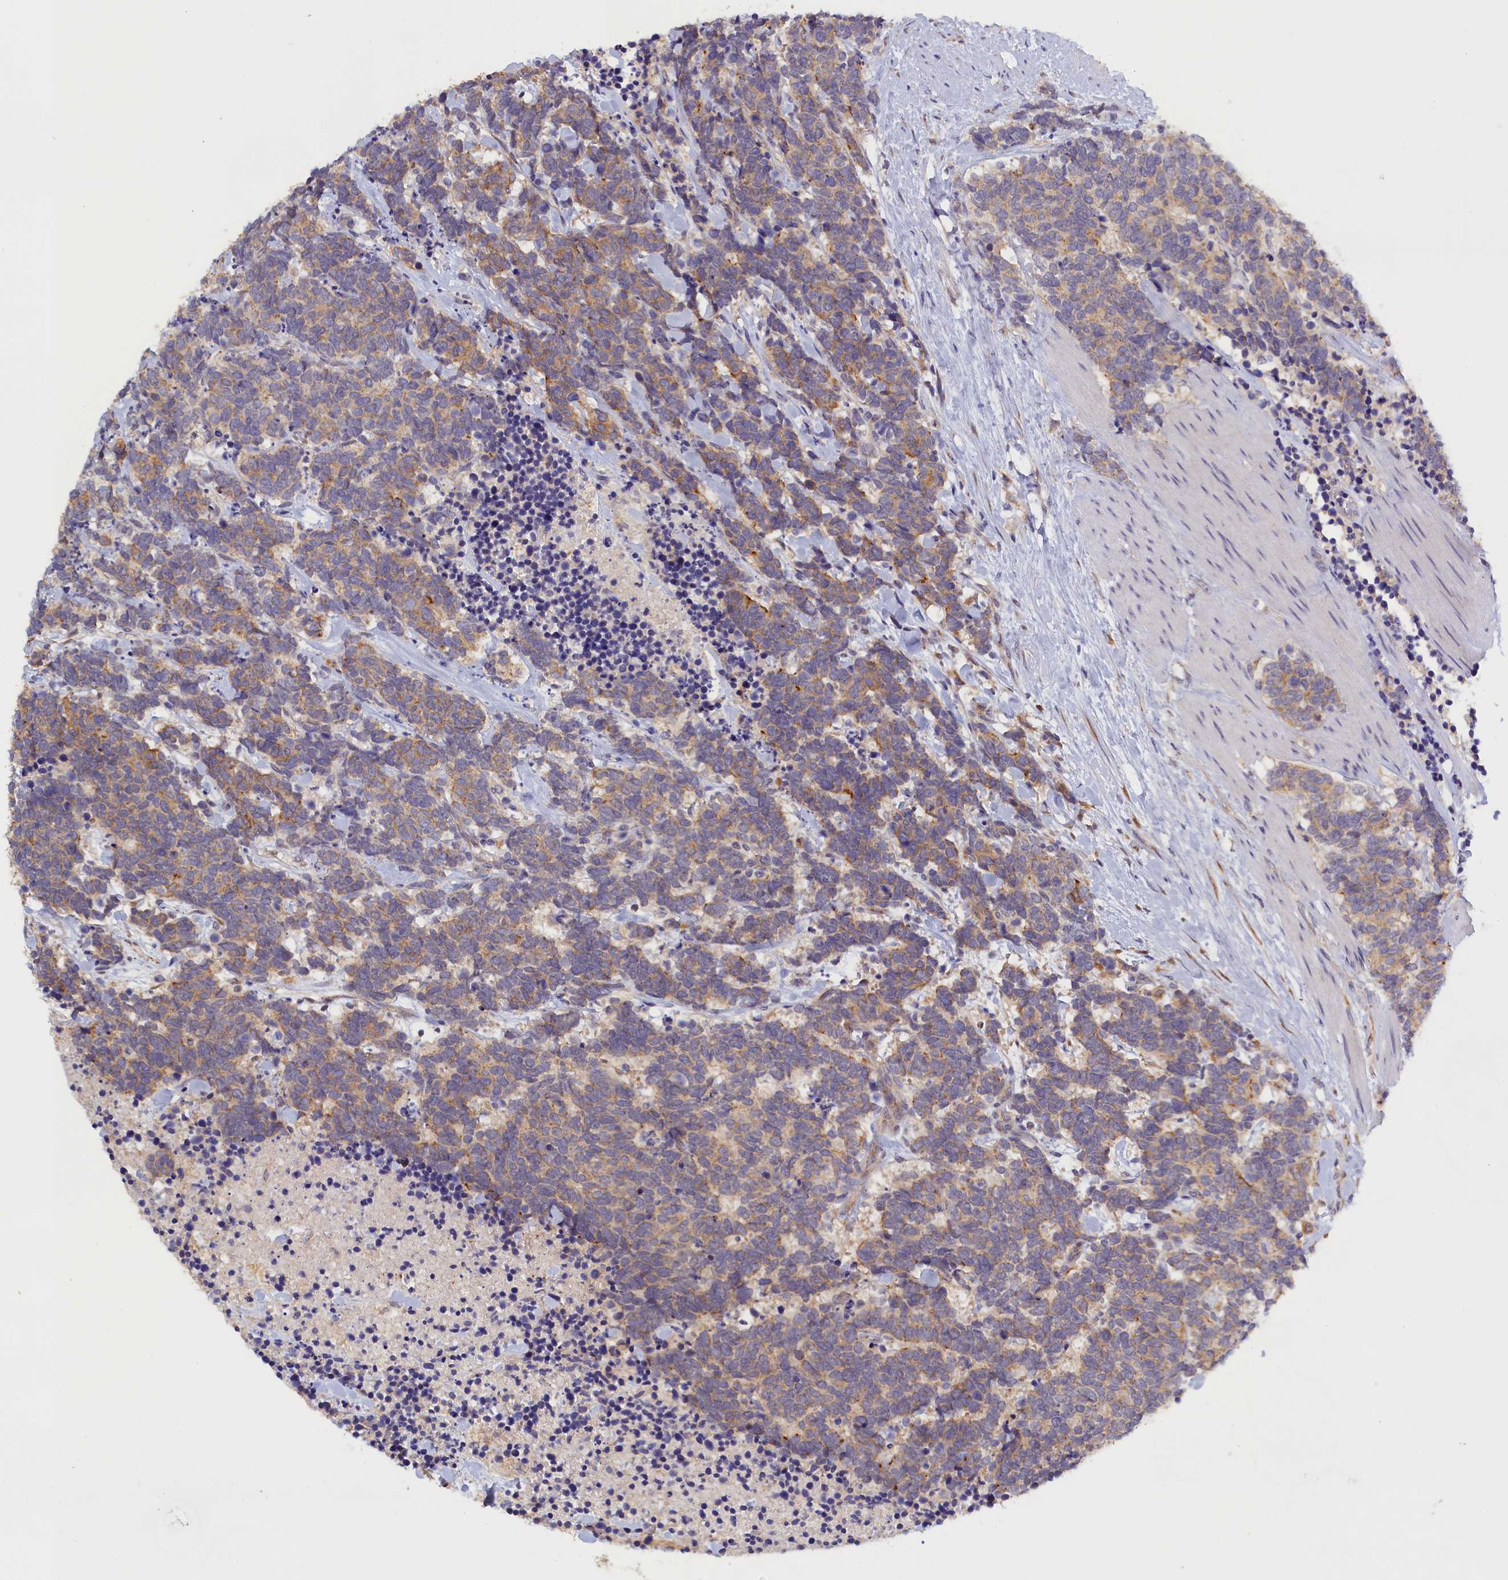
{"staining": {"intensity": "weak", "quantity": ">75%", "location": "cytoplasmic/membranous"}, "tissue": "carcinoid", "cell_type": "Tumor cells", "image_type": "cancer", "snomed": [{"axis": "morphology", "description": "Carcinoma, NOS"}, {"axis": "morphology", "description": "Carcinoid, malignant, NOS"}, {"axis": "topography", "description": "Prostate"}], "caption": "This photomicrograph reveals carcinoma stained with IHC to label a protein in brown. The cytoplasmic/membranous of tumor cells show weak positivity for the protein. Nuclei are counter-stained blue.", "gene": "COL19A1", "patient": {"sex": "male", "age": 57}}